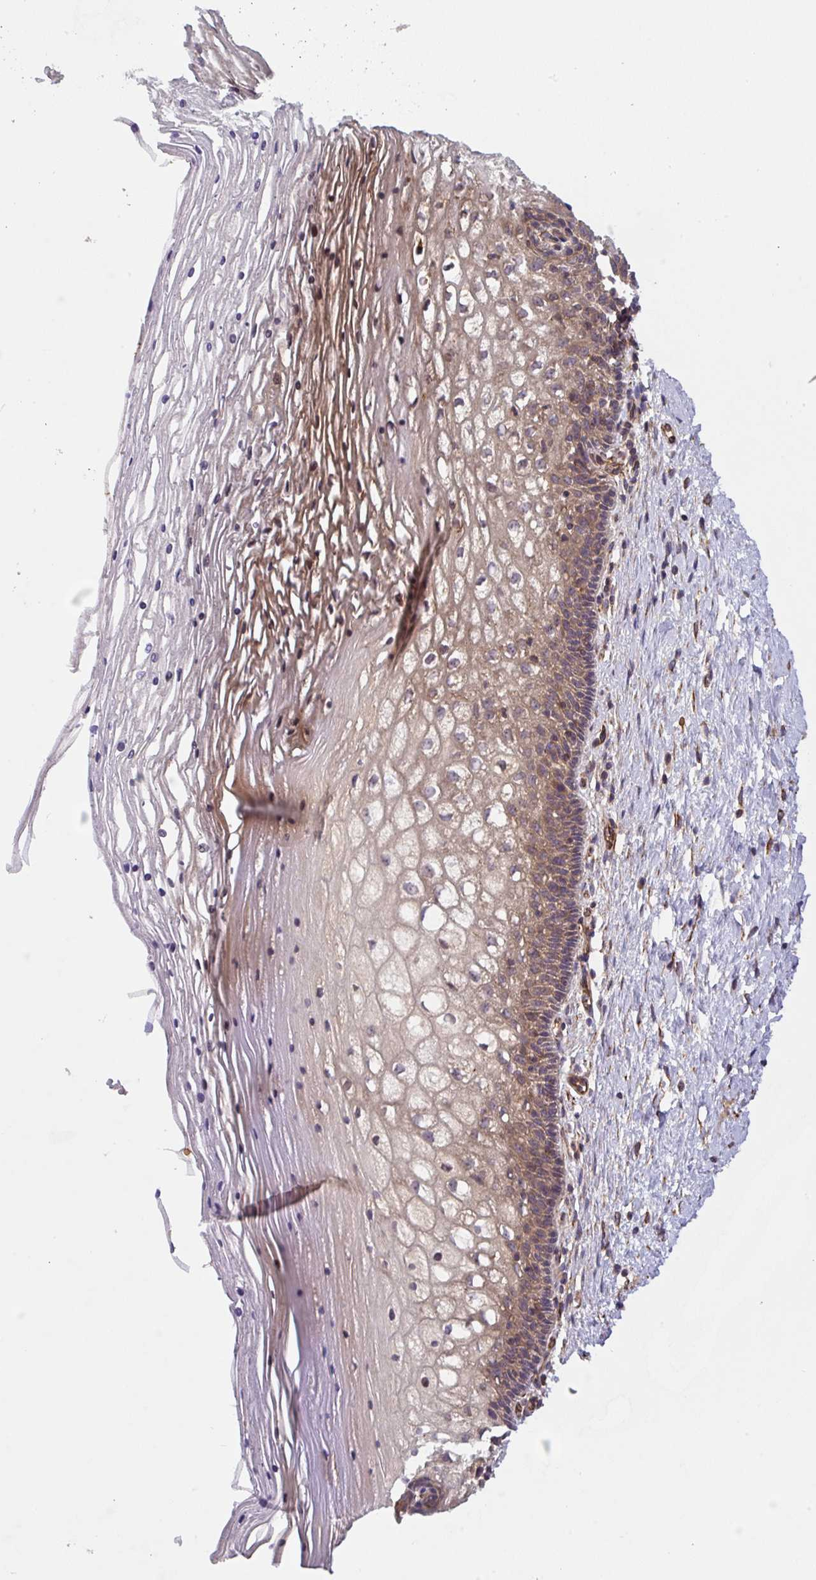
{"staining": {"intensity": "moderate", "quantity": ">75%", "location": "cytoplasmic/membranous"}, "tissue": "cervix", "cell_type": "Glandular cells", "image_type": "normal", "snomed": [{"axis": "morphology", "description": "Normal tissue, NOS"}, {"axis": "topography", "description": "Cervix"}], "caption": "The micrograph exhibits staining of benign cervix, revealing moderate cytoplasmic/membranous protein expression (brown color) within glandular cells. The staining was performed using DAB (3,3'-diaminobenzidine), with brown indicating positive protein expression. Nuclei are stained blue with hematoxylin.", "gene": "APOBEC3D", "patient": {"sex": "female", "age": 36}}